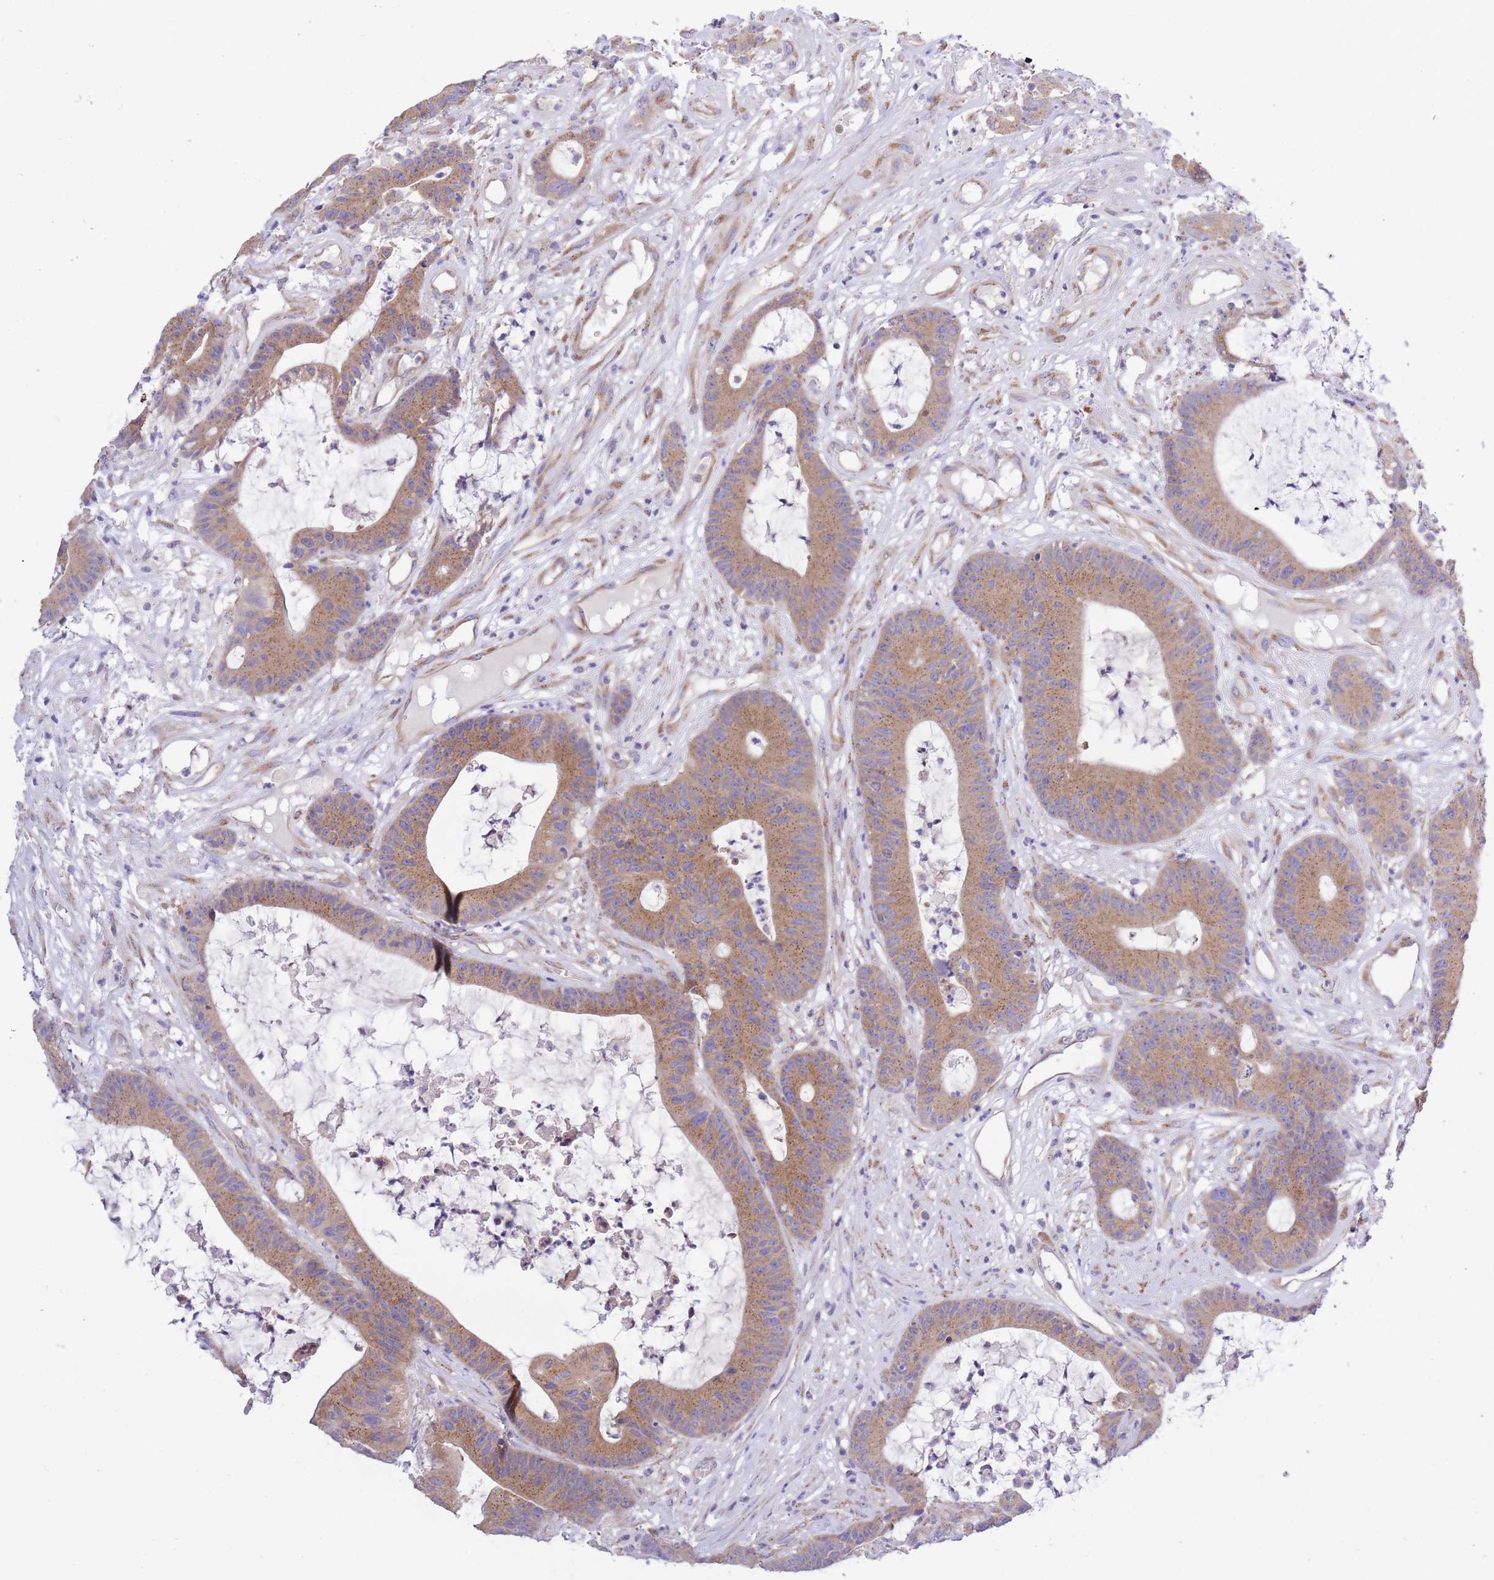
{"staining": {"intensity": "moderate", "quantity": ">75%", "location": "cytoplasmic/membranous"}, "tissue": "colorectal cancer", "cell_type": "Tumor cells", "image_type": "cancer", "snomed": [{"axis": "morphology", "description": "Adenocarcinoma, NOS"}, {"axis": "topography", "description": "Colon"}], "caption": "Immunohistochemical staining of human colorectal adenocarcinoma demonstrates moderate cytoplasmic/membranous protein staining in approximately >75% of tumor cells.", "gene": "COPG2", "patient": {"sex": "female", "age": 84}}